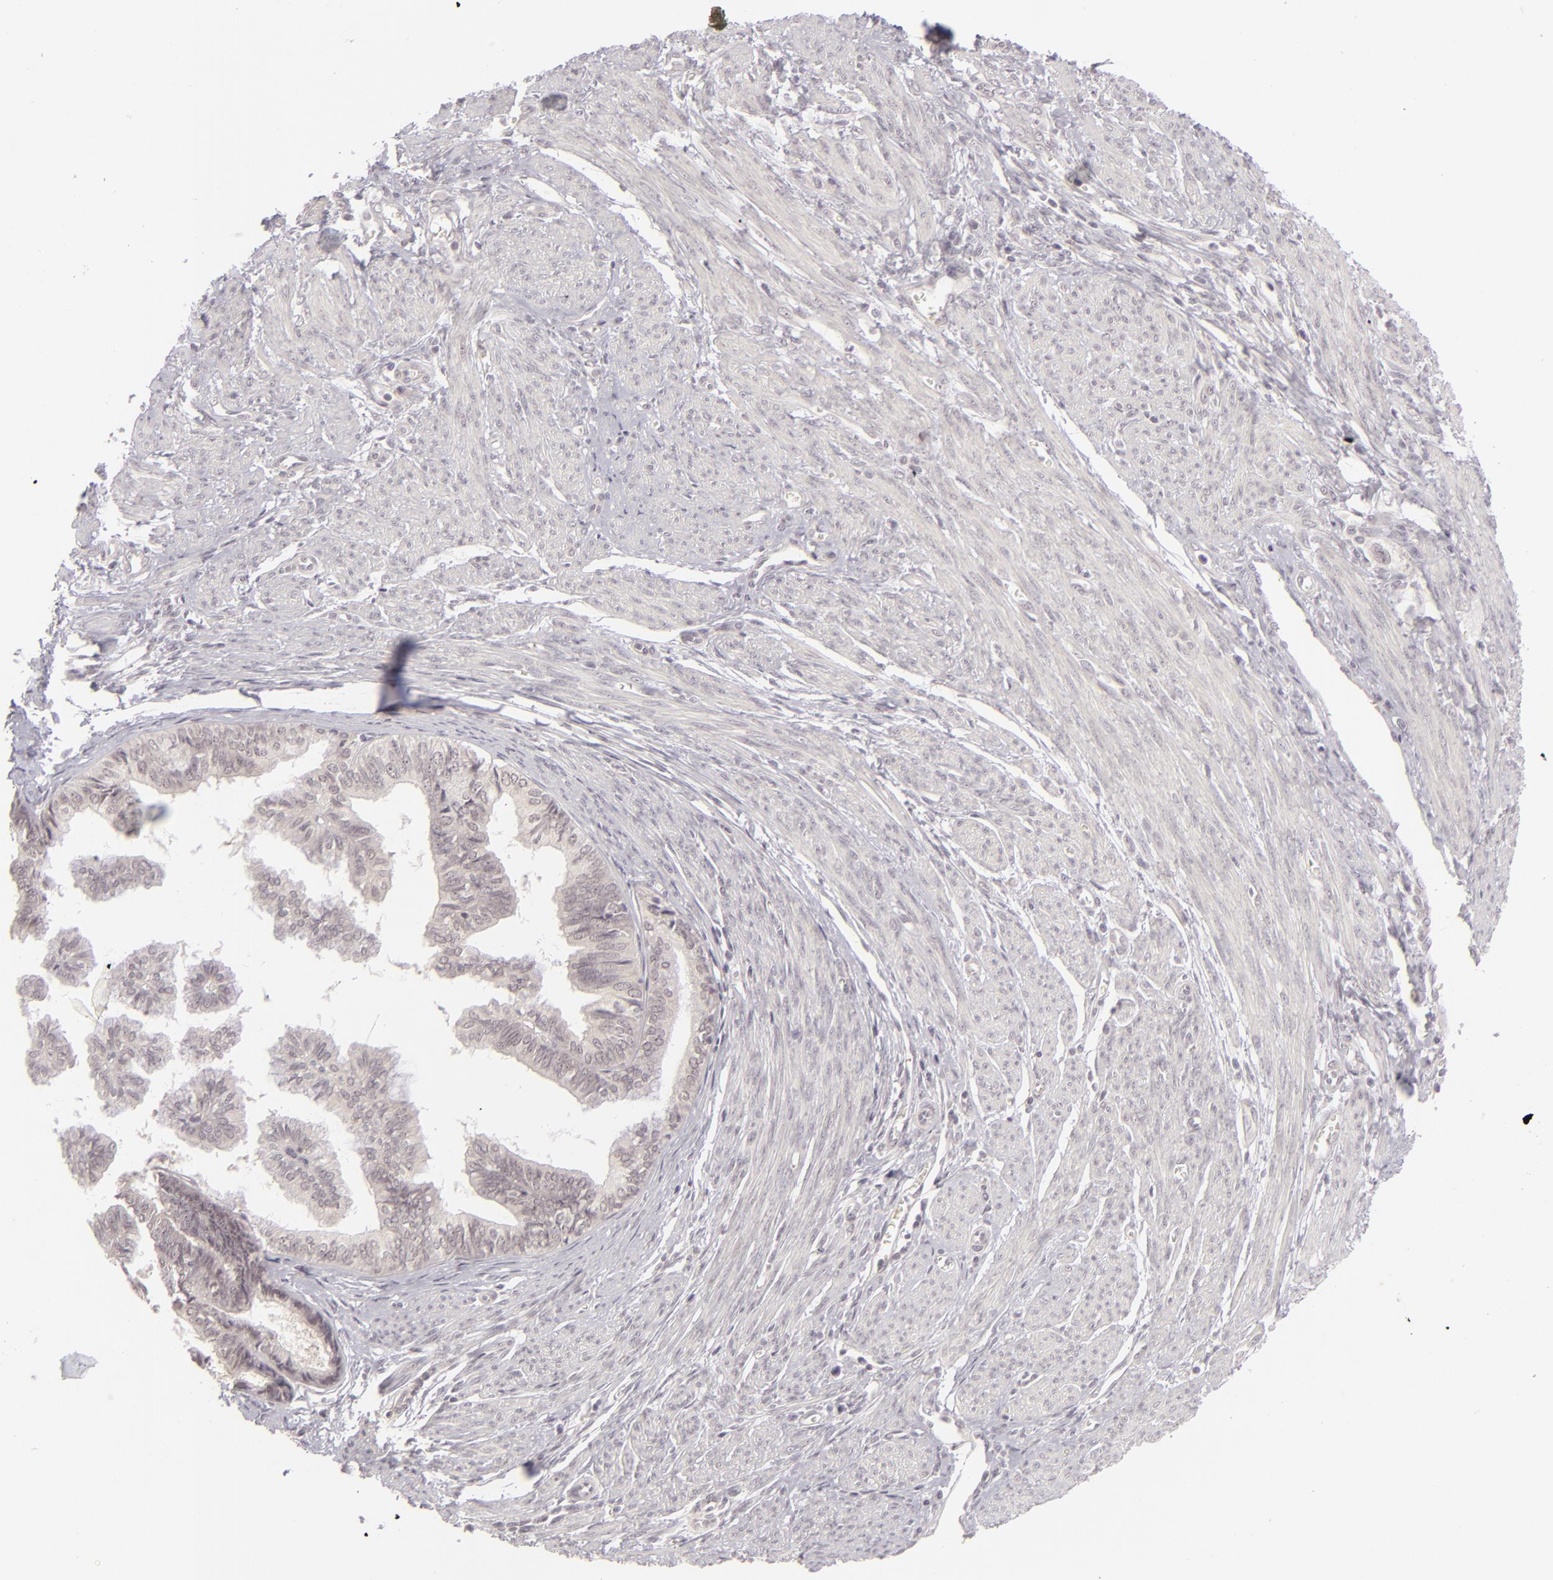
{"staining": {"intensity": "negative", "quantity": "none", "location": "none"}, "tissue": "endometrial cancer", "cell_type": "Tumor cells", "image_type": "cancer", "snomed": [{"axis": "morphology", "description": "Adenocarcinoma, NOS"}, {"axis": "topography", "description": "Endometrium"}], "caption": "The immunohistochemistry (IHC) micrograph has no significant expression in tumor cells of endometrial cancer tissue.", "gene": "DLG3", "patient": {"sex": "female", "age": 75}}